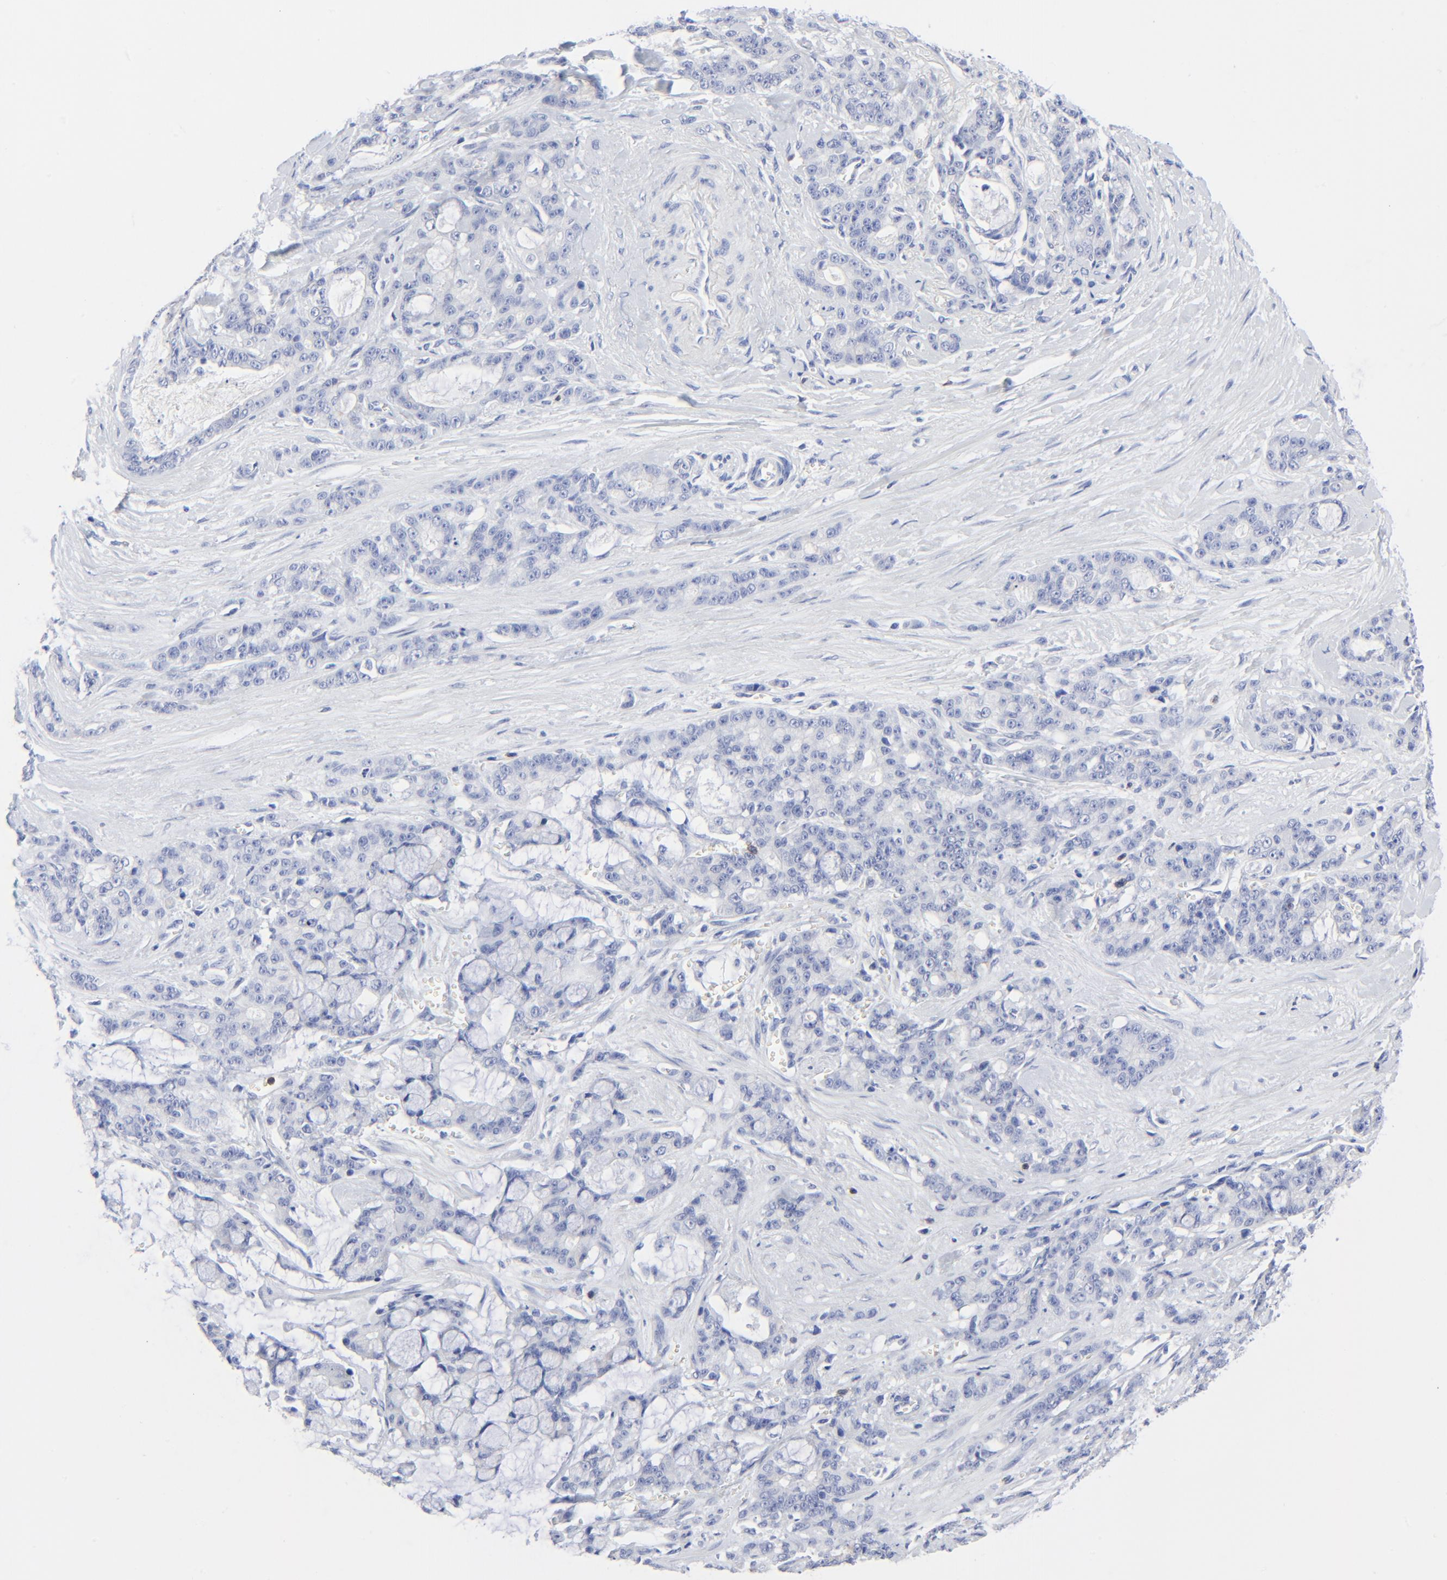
{"staining": {"intensity": "weak", "quantity": "25%-75%", "location": "cytoplasmic/membranous"}, "tissue": "pancreatic cancer", "cell_type": "Tumor cells", "image_type": "cancer", "snomed": [{"axis": "morphology", "description": "Adenocarcinoma, NOS"}, {"axis": "topography", "description": "Pancreas"}], "caption": "Pancreatic cancer stained with immunohistochemistry (IHC) displays weak cytoplasmic/membranous positivity in about 25%-75% of tumor cells.", "gene": "LCK", "patient": {"sex": "female", "age": 73}}